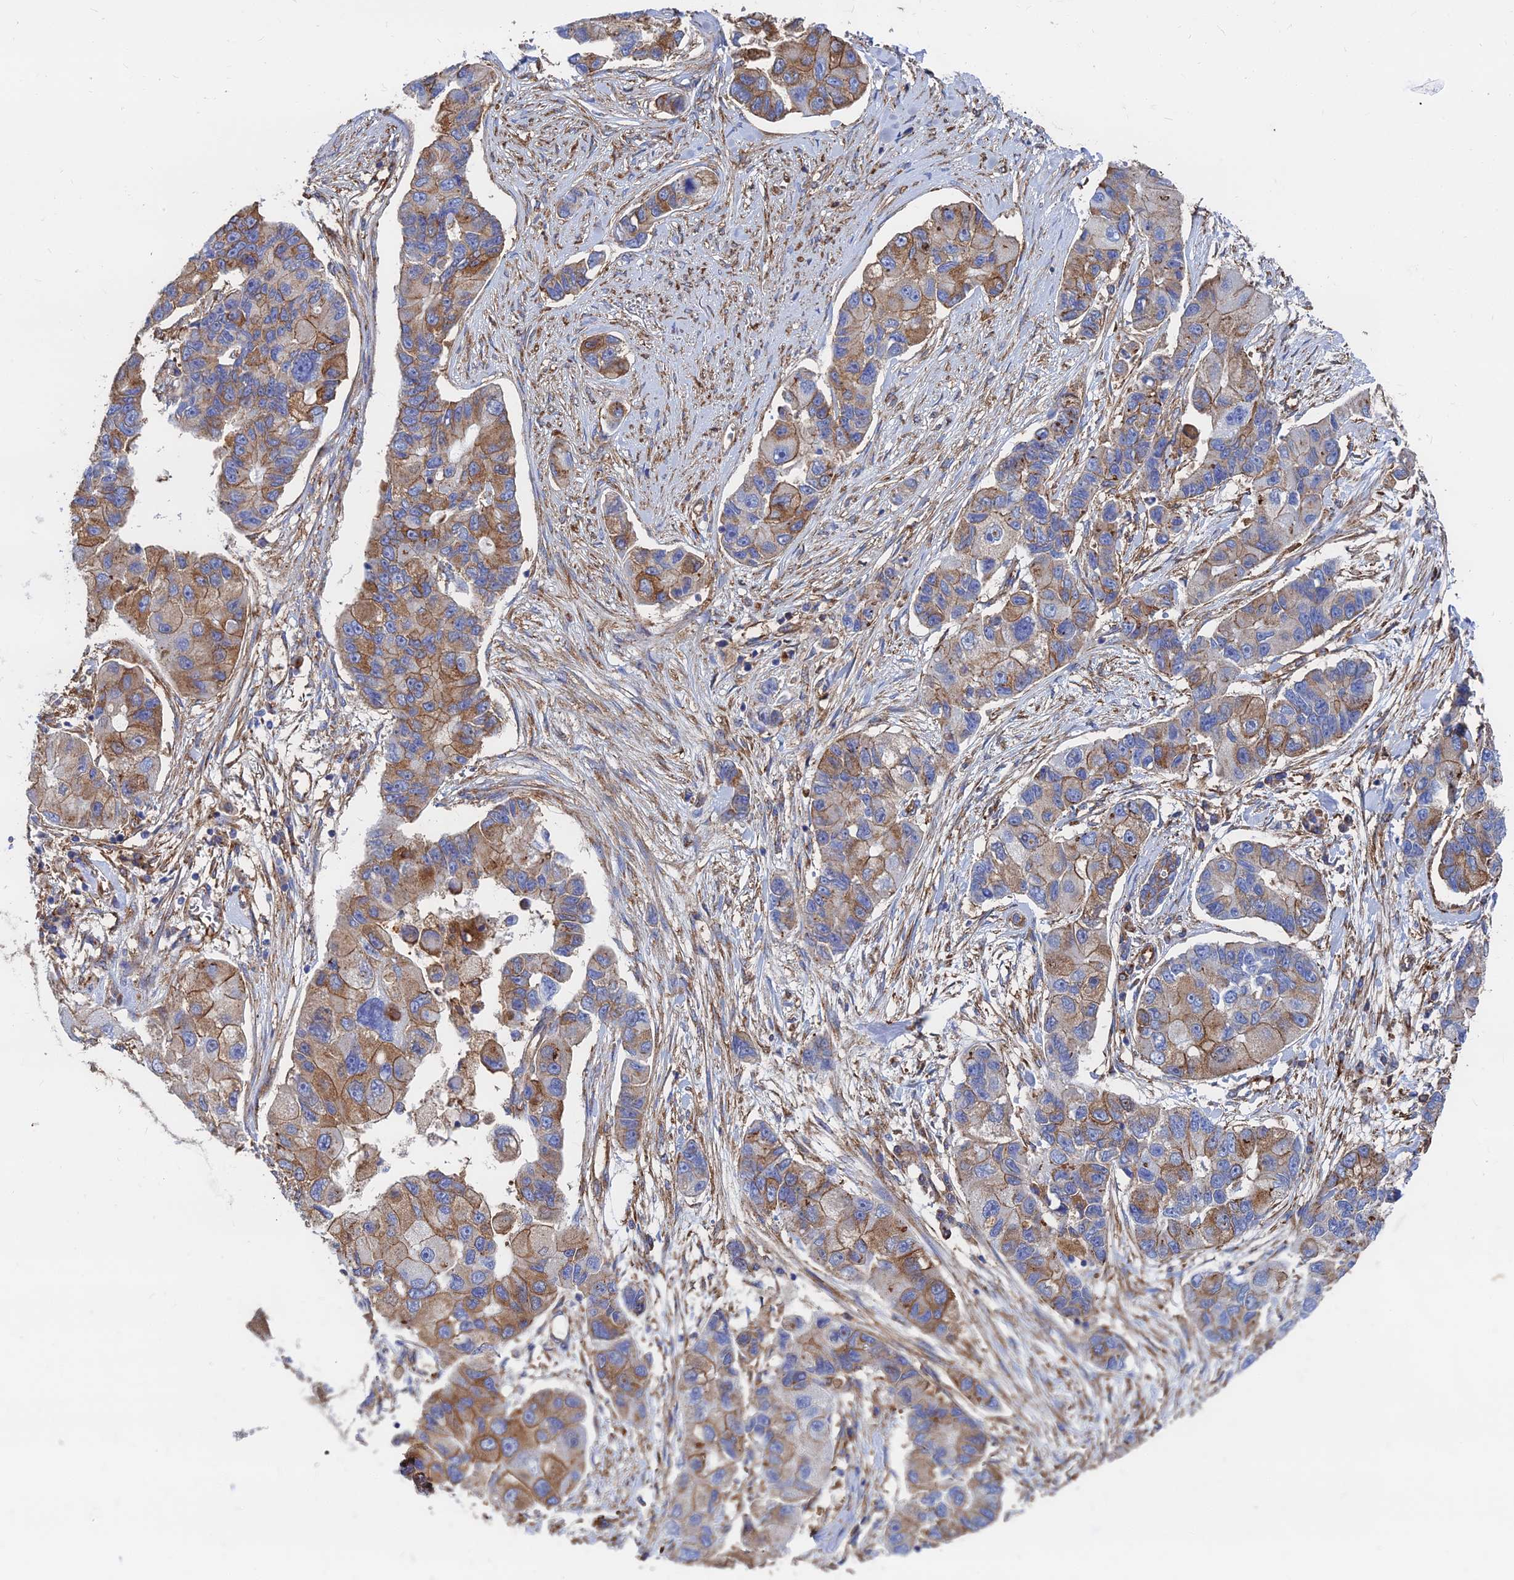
{"staining": {"intensity": "moderate", "quantity": ">75%", "location": "cytoplasmic/membranous"}, "tissue": "lung cancer", "cell_type": "Tumor cells", "image_type": "cancer", "snomed": [{"axis": "morphology", "description": "Adenocarcinoma, NOS"}, {"axis": "topography", "description": "Lung"}], "caption": "Immunohistochemistry (IHC) (DAB) staining of human adenocarcinoma (lung) exhibits moderate cytoplasmic/membranous protein staining in approximately >75% of tumor cells.", "gene": "GPR42", "patient": {"sex": "female", "age": 54}}